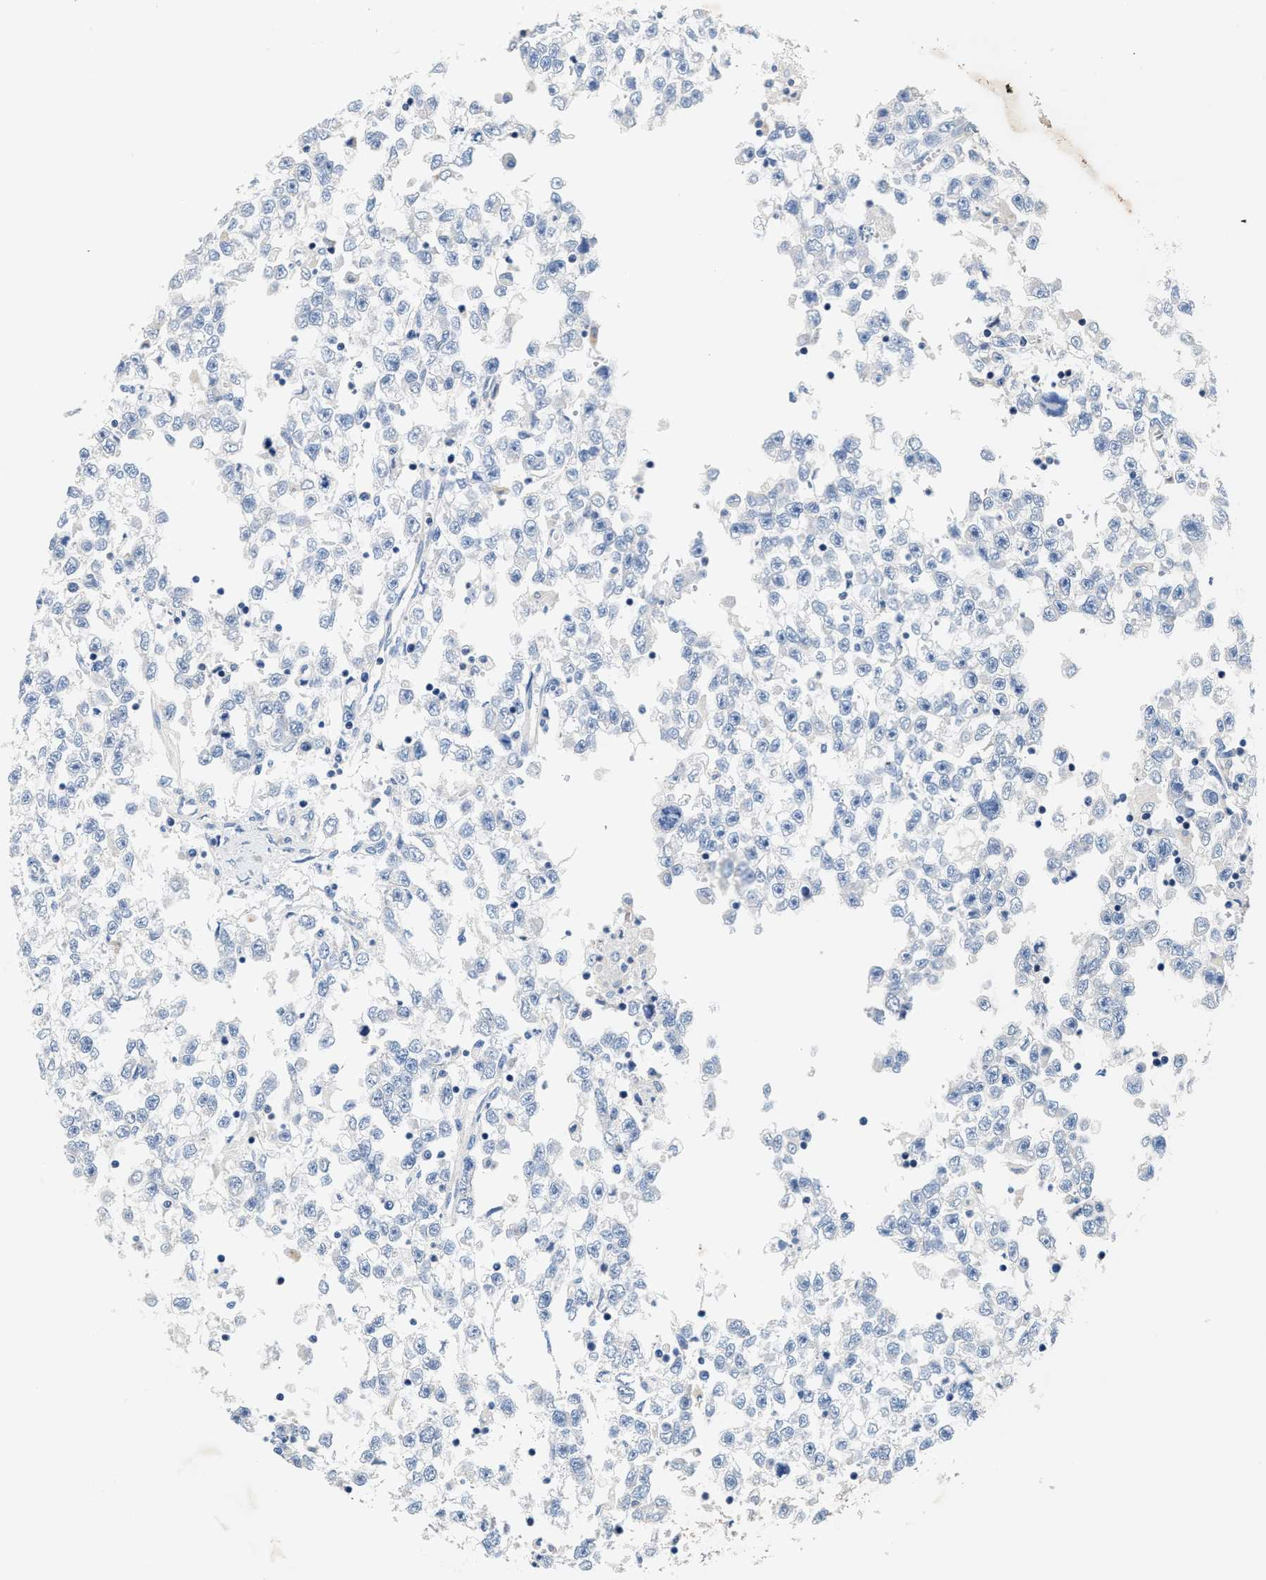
{"staining": {"intensity": "negative", "quantity": "none", "location": "none"}, "tissue": "testis cancer", "cell_type": "Tumor cells", "image_type": "cancer", "snomed": [{"axis": "morphology", "description": "Seminoma, NOS"}, {"axis": "morphology", "description": "Carcinoma, Embryonal, NOS"}, {"axis": "topography", "description": "Testis"}], "caption": "Immunohistochemical staining of human embryonal carcinoma (testis) reveals no significant expression in tumor cells.", "gene": "ANKIB1", "patient": {"sex": "male", "age": 51}}